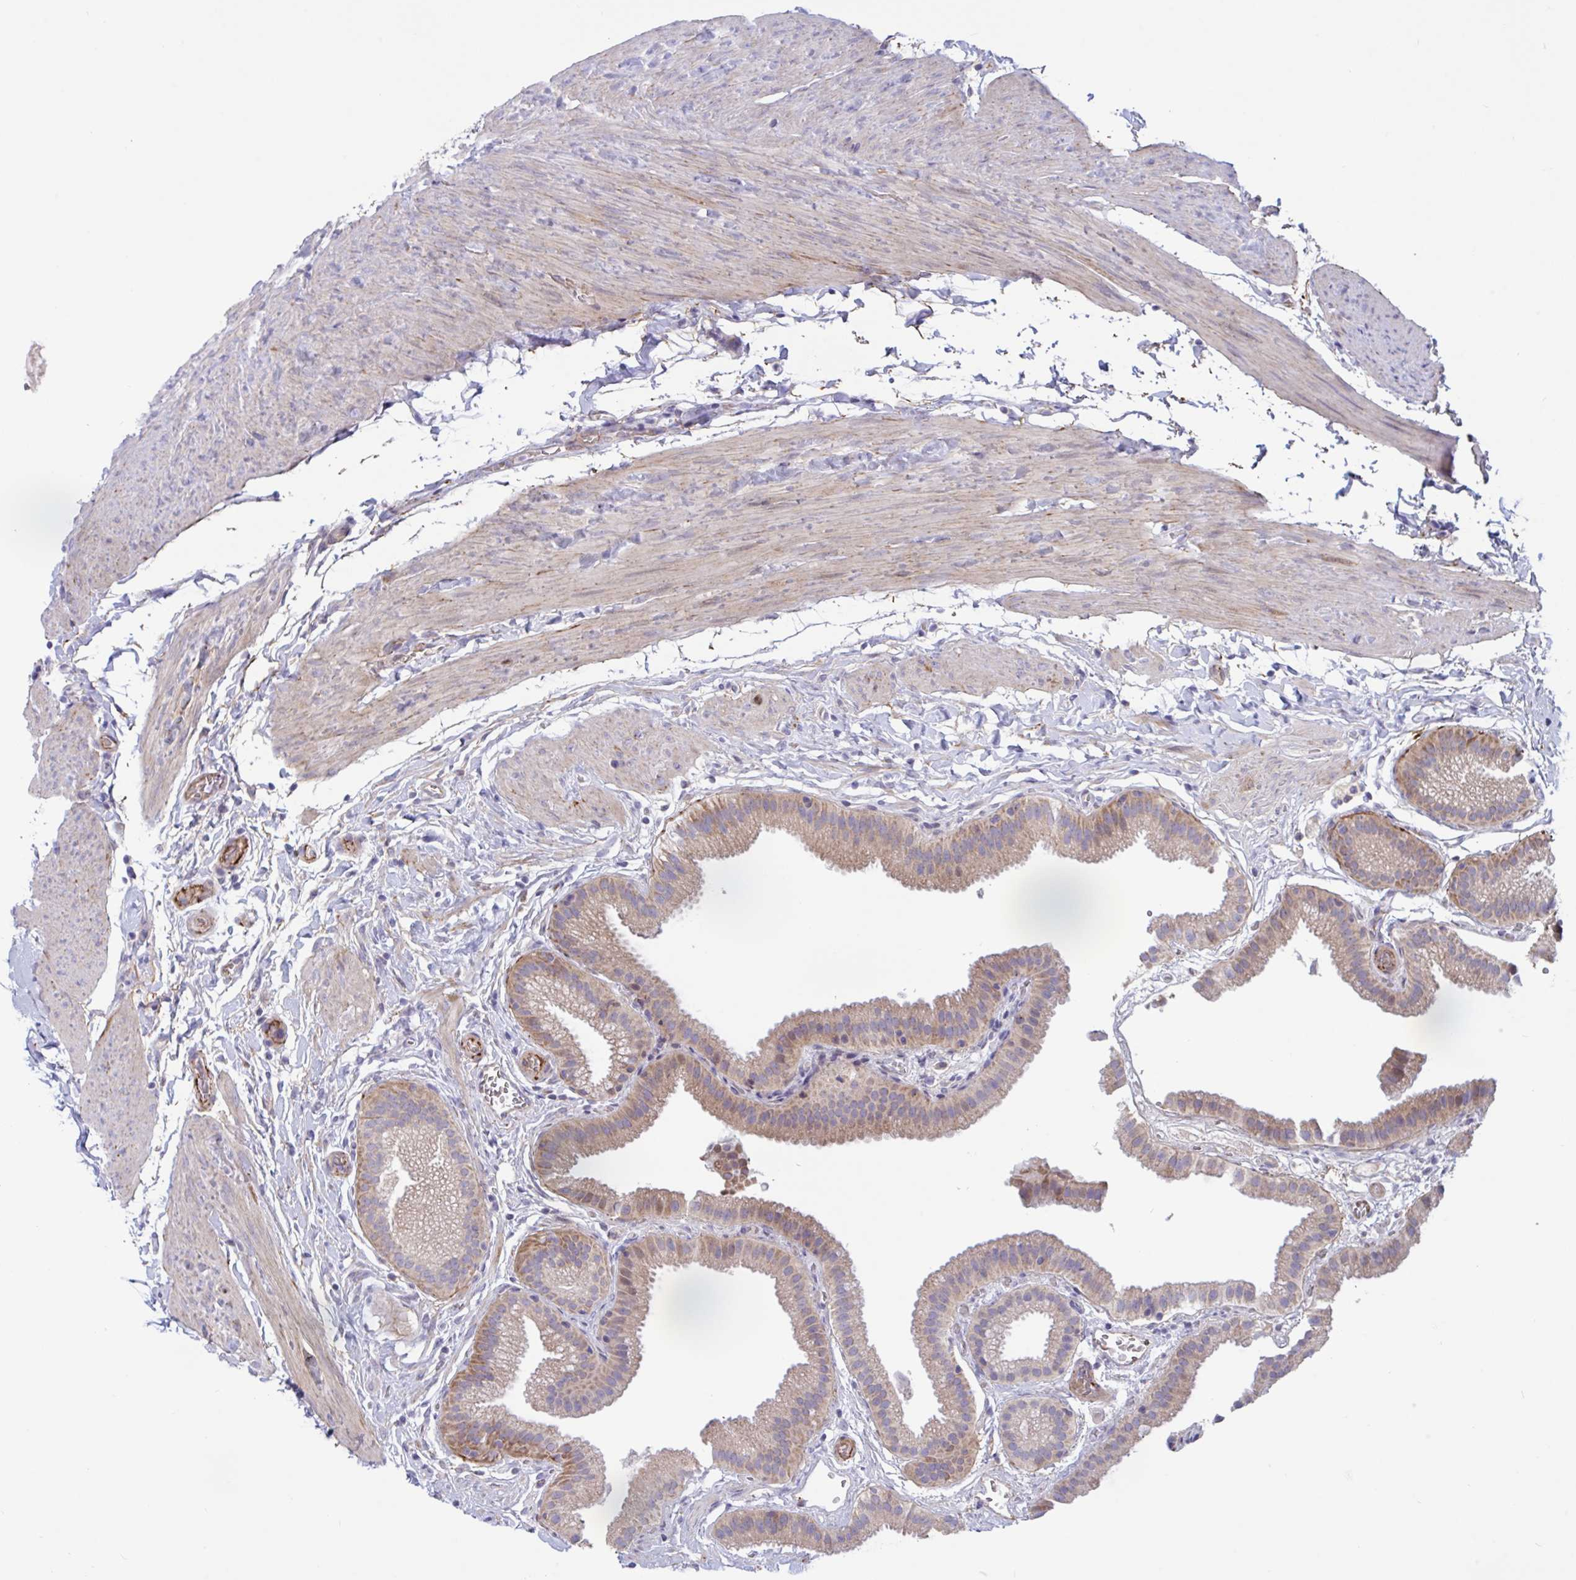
{"staining": {"intensity": "weak", "quantity": "25%-75%", "location": "cytoplasmic/membranous"}, "tissue": "gallbladder", "cell_type": "Glandular cells", "image_type": "normal", "snomed": [{"axis": "morphology", "description": "Normal tissue, NOS"}, {"axis": "topography", "description": "Gallbladder"}], "caption": "Gallbladder stained with a brown dye shows weak cytoplasmic/membranous positive expression in about 25%-75% of glandular cells.", "gene": "IL37", "patient": {"sex": "female", "age": 63}}